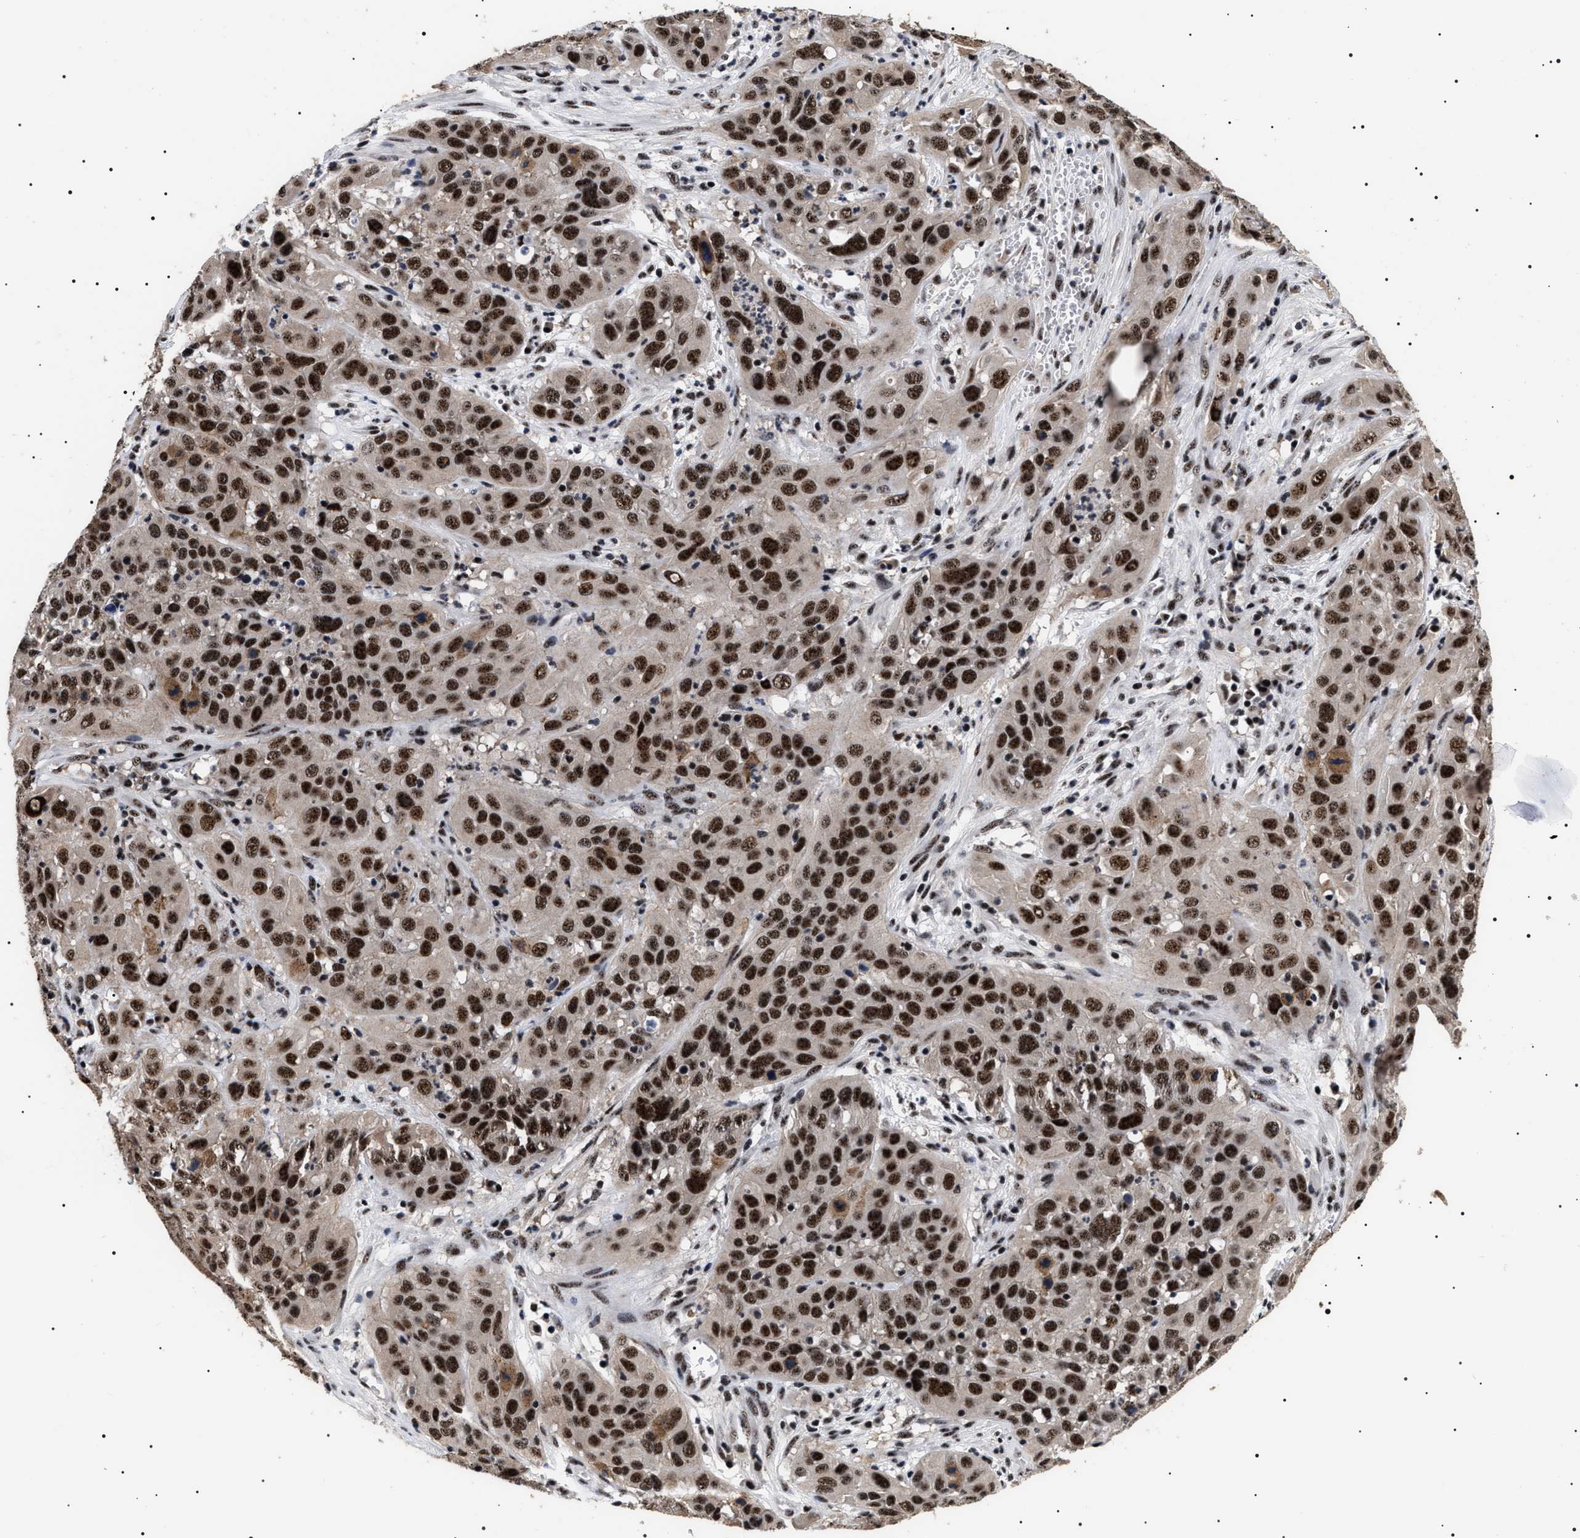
{"staining": {"intensity": "strong", "quantity": ">75%", "location": "nuclear"}, "tissue": "cervical cancer", "cell_type": "Tumor cells", "image_type": "cancer", "snomed": [{"axis": "morphology", "description": "Squamous cell carcinoma, NOS"}, {"axis": "topography", "description": "Cervix"}], "caption": "Strong nuclear protein staining is identified in approximately >75% of tumor cells in squamous cell carcinoma (cervical).", "gene": "CAAP1", "patient": {"sex": "female", "age": 32}}